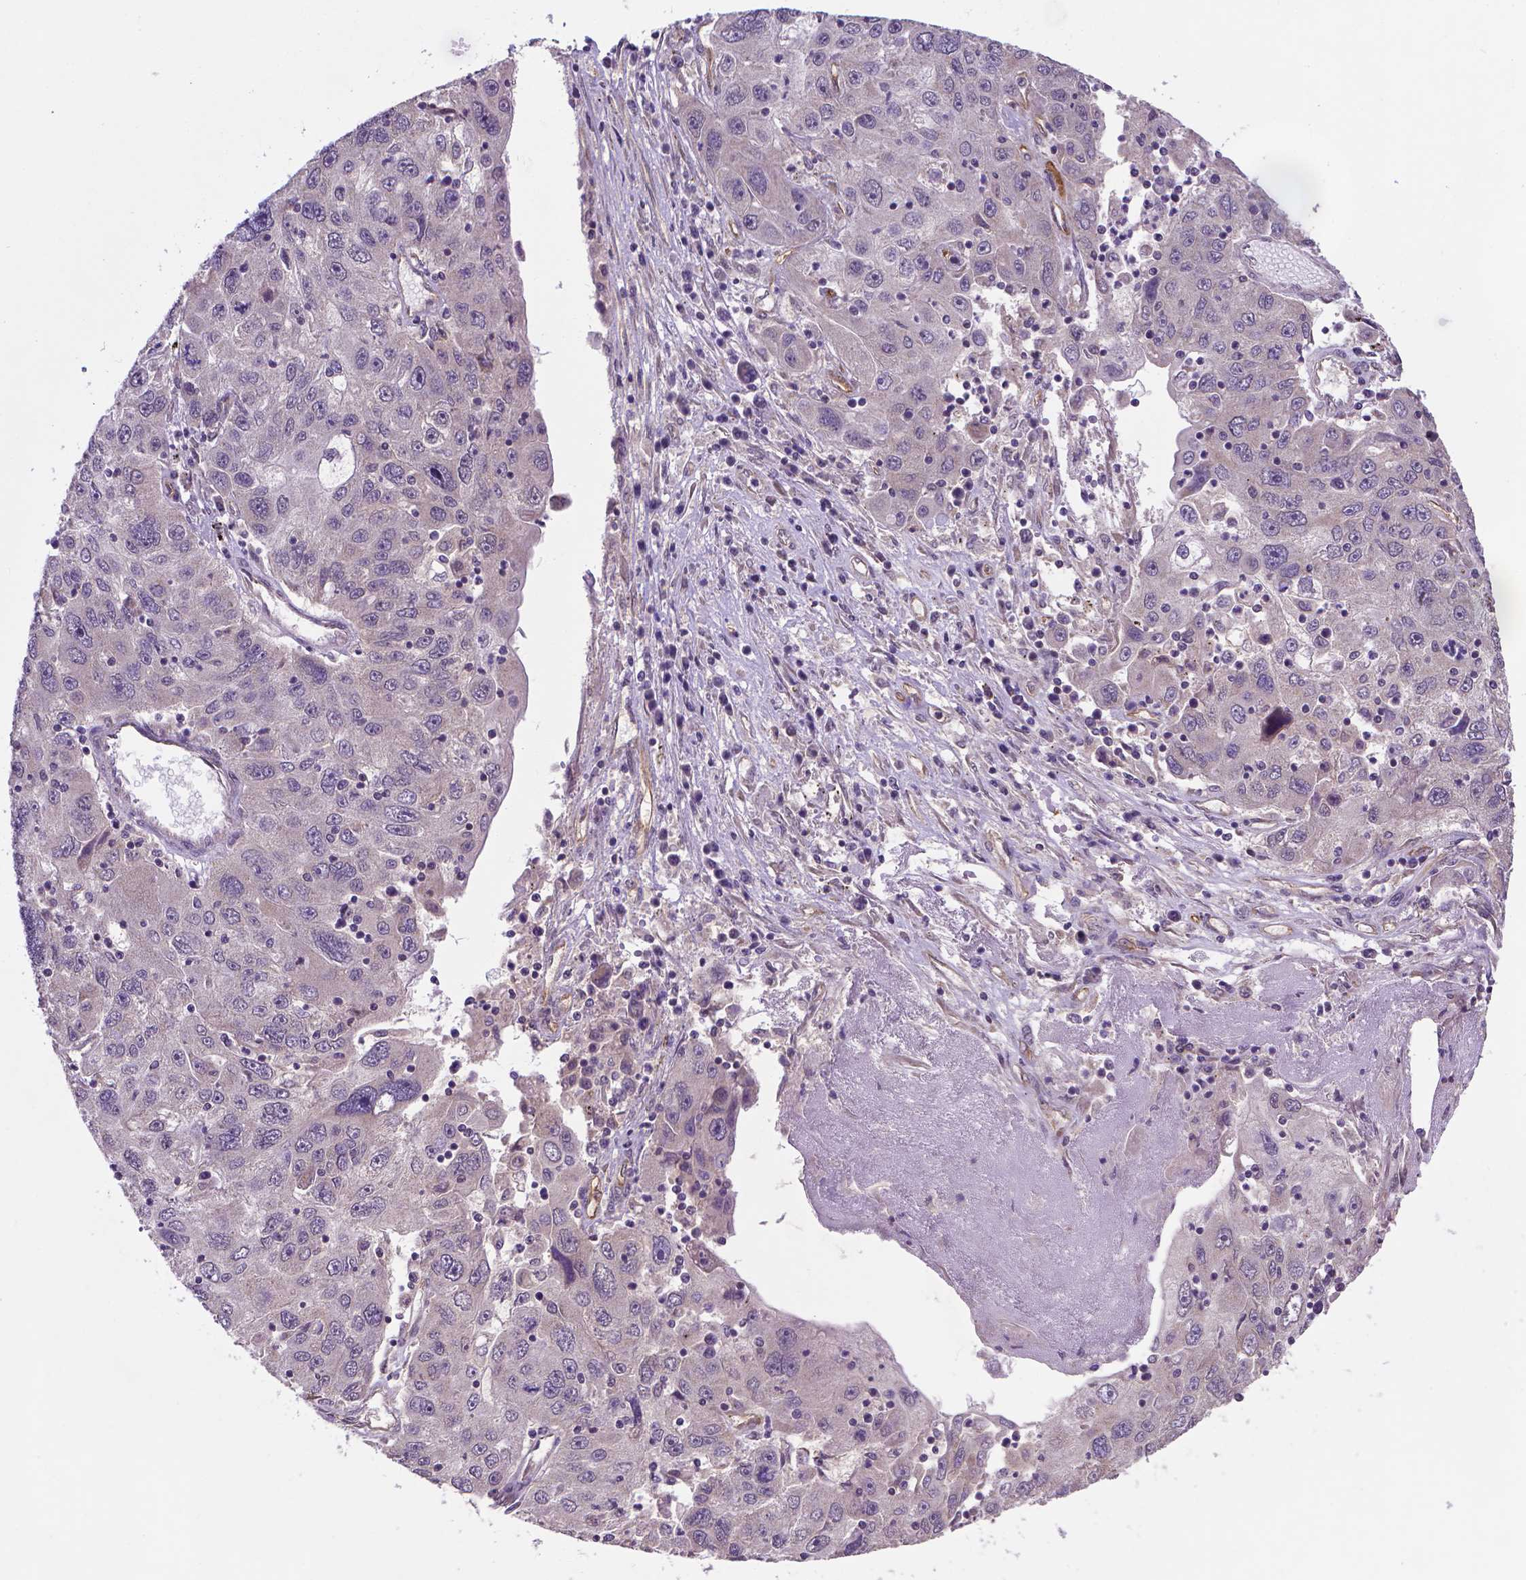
{"staining": {"intensity": "negative", "quantity": "none", "location": "none"}, "tissue": "stomach cancer", "cell_type": "Tumor cells", "image_type": "cancer", "snomed": [{"axis": "morphology", "description": "Adenocarcinoma, NOS"}, {"axis": "topography", "description": "Stomach"}], "caption": "A high-resolution micrograph shows immunohistochemistry (IHC) staining of adenocarcinoma (stomach), which reveals no significant expression in tumor cells. (DAB immunohistochemistry (IHC) visualized using brightfield microscopy, high magnification).", "gene": "GPR63", "patient": {"sex": "male", "age": 56}}